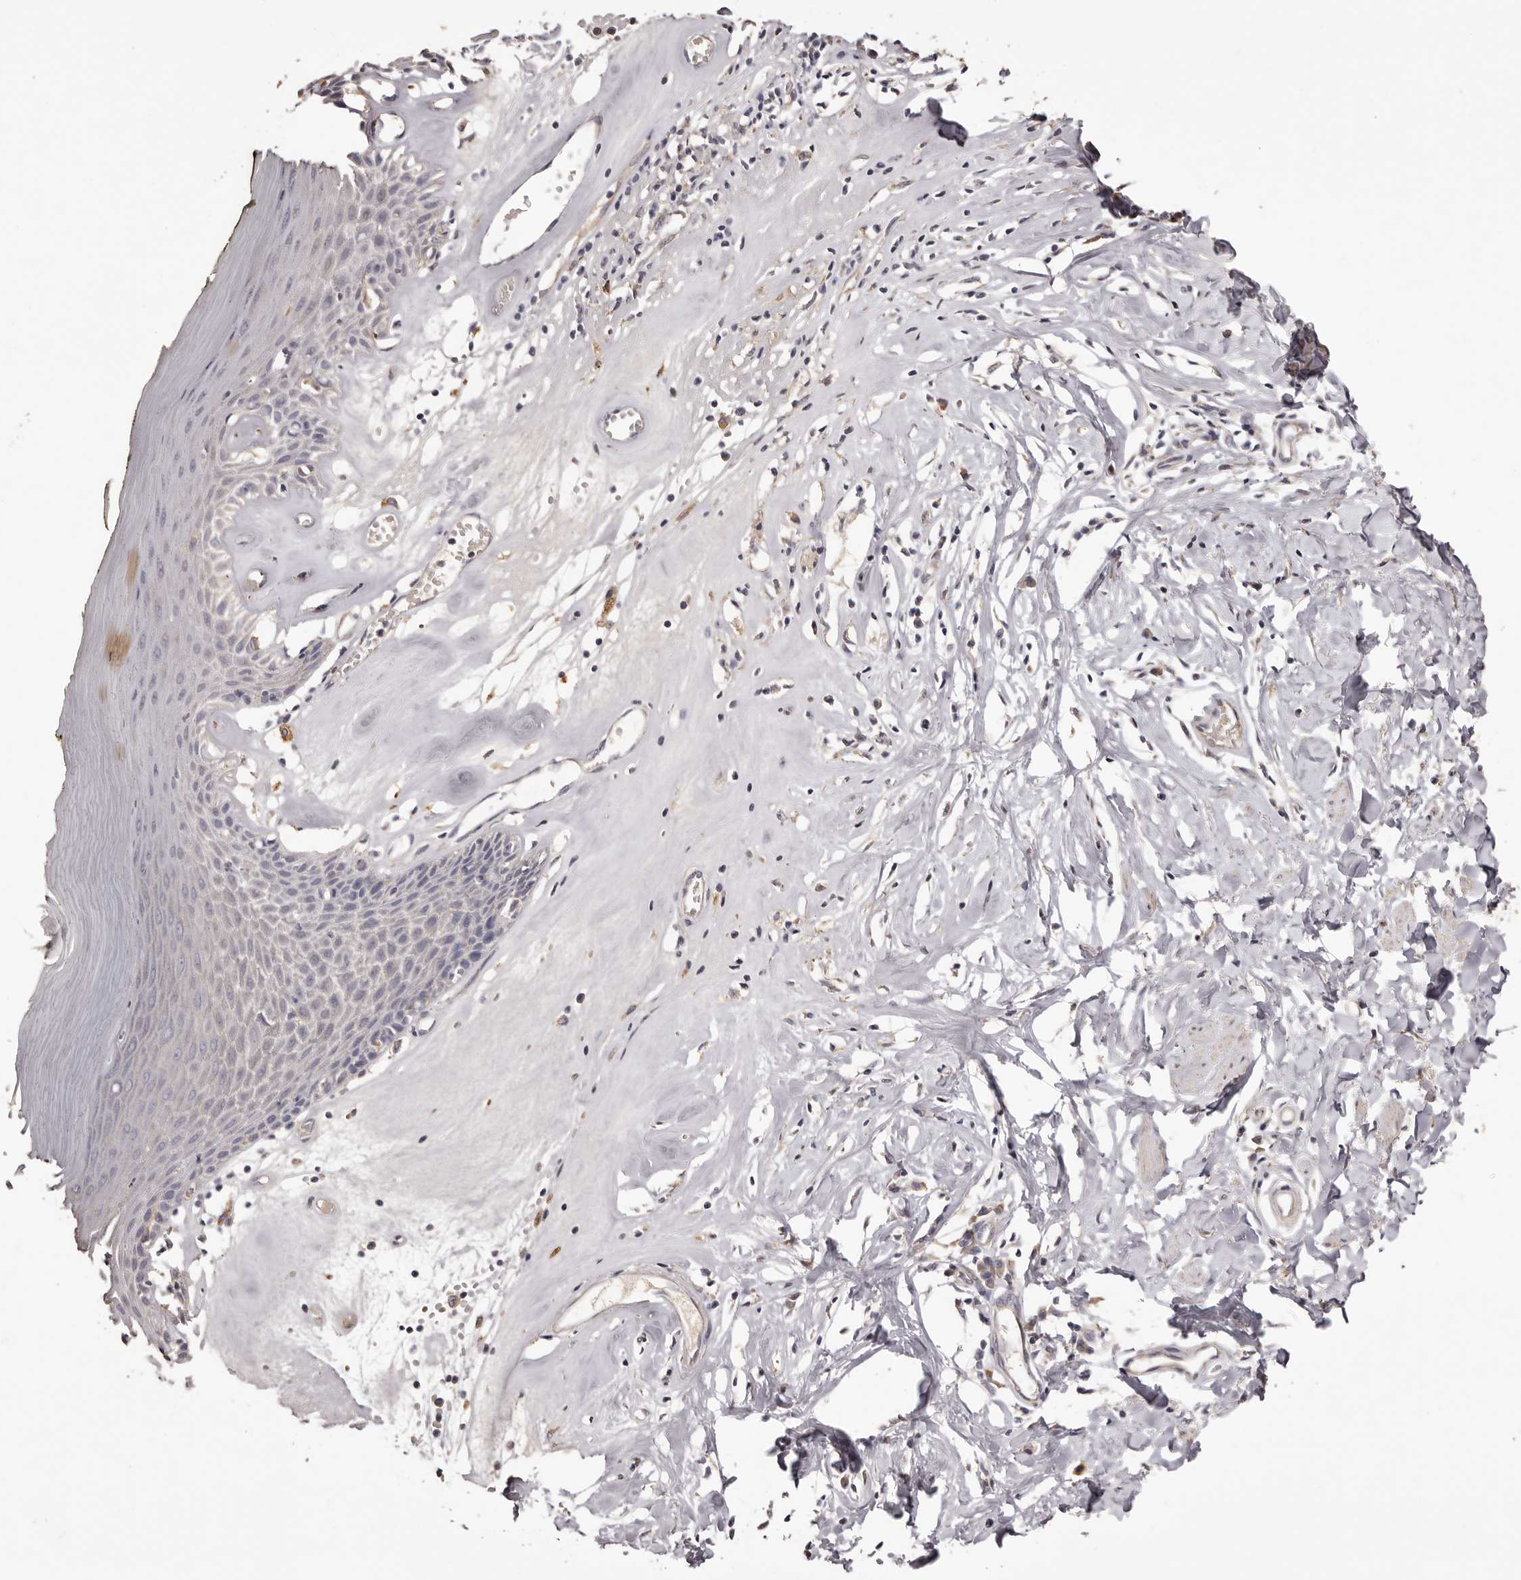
{"staining": {"intensity": "weak", "quantity": "<25%", "location": "cytoplasmic/membranous"}, "tissue": "skin", "cell_type": "Epidermal cells", "image_type": "normal", "snomed": [{"axis": "morphology", "description": "Normal tissue, NOS"}, {"axis": "morphology", "description": "Inflammation, NOS"}, {"axis": "topography", "description": "Vulva"}], "caption": "This is an IHC image of unremarkable skin. There is no positivity in epidermal cells.", "gene": "ETNK1", "patient": {"sex": "female", "age": 84}}